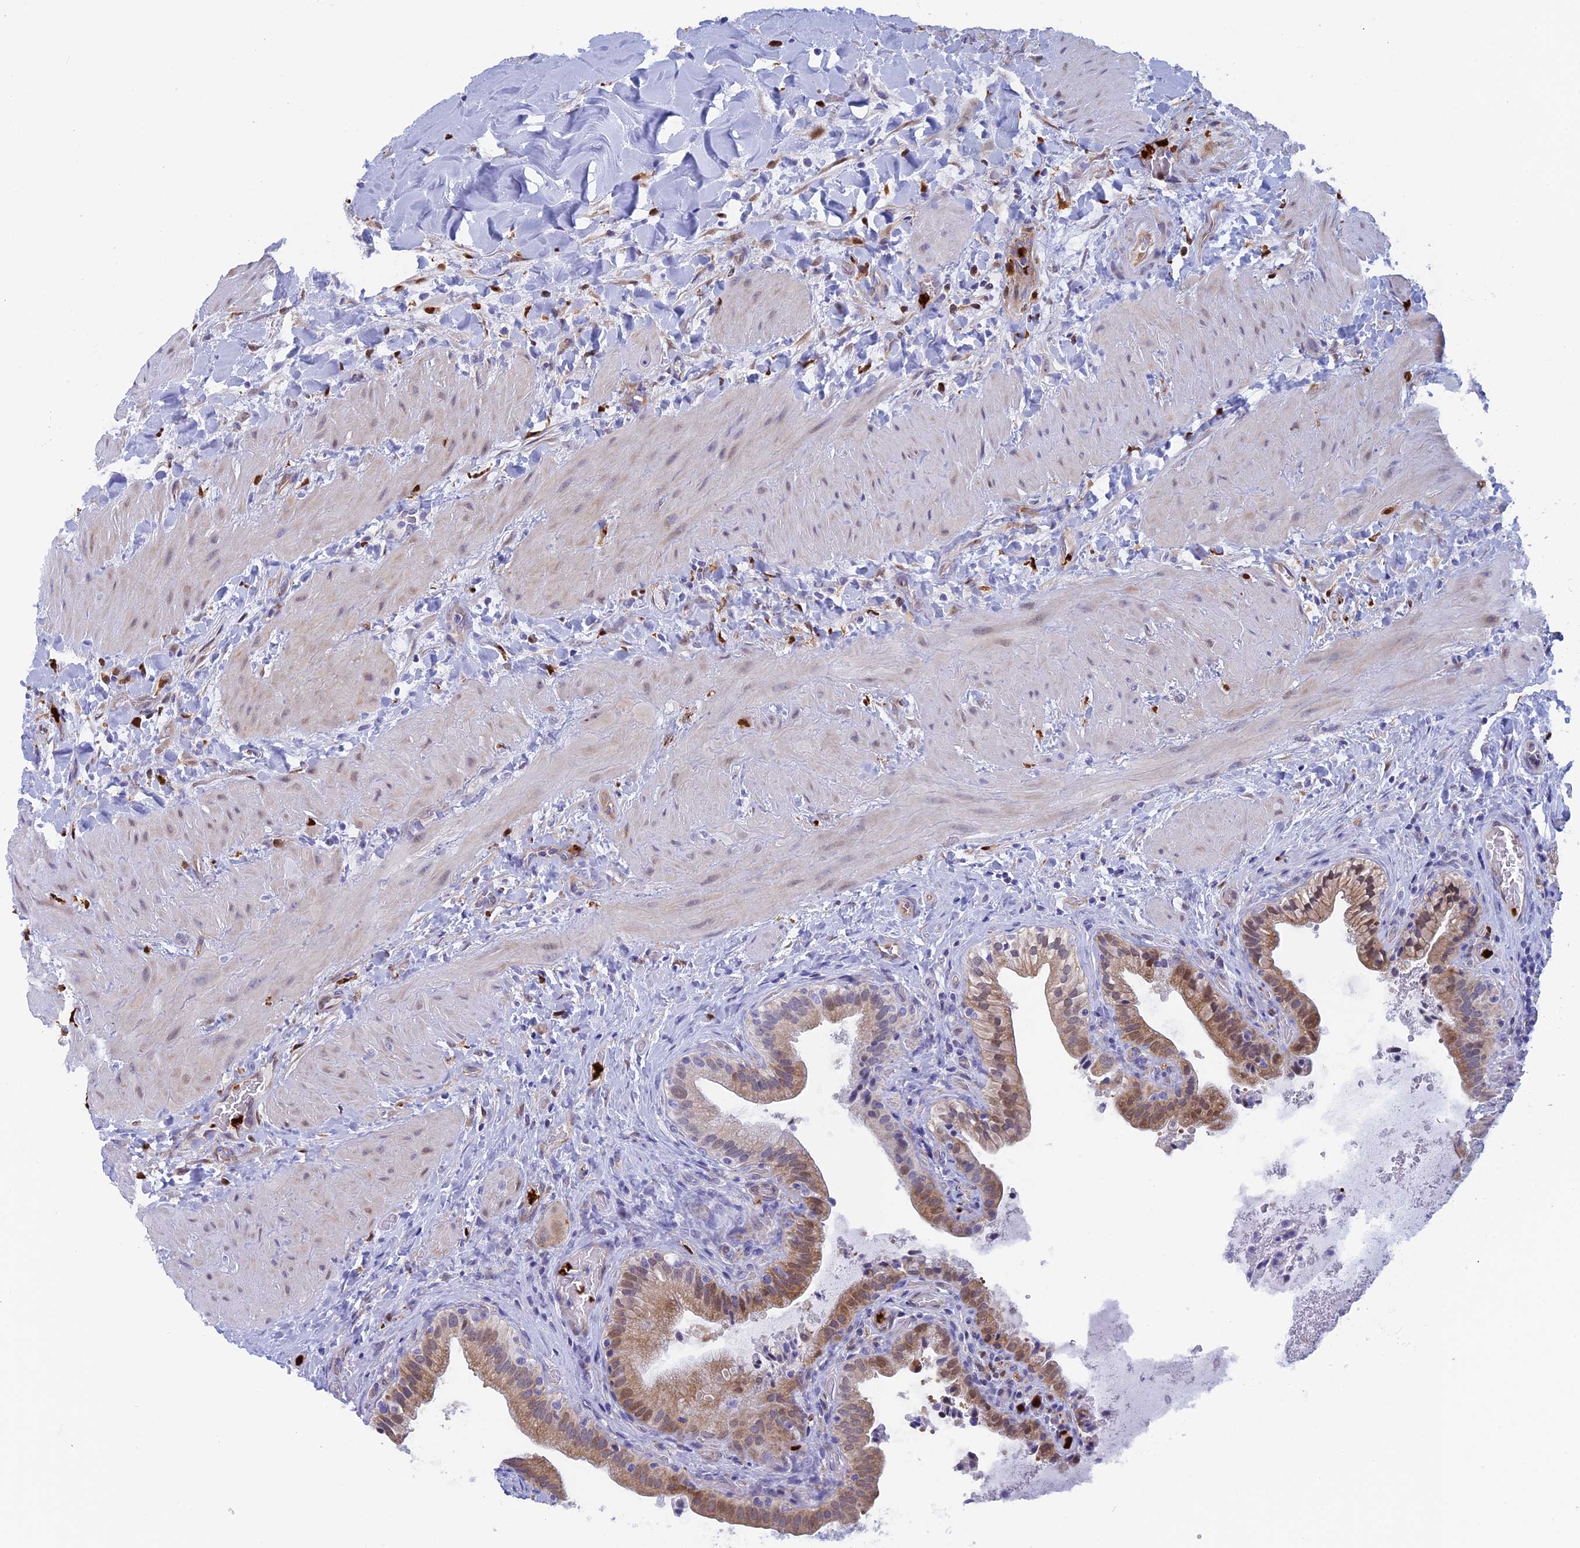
{"staining": {"intensity": "moderate", "quantity": ">75%", "location": "cytoplasmic/membranous,nuclear"}, "tissue": "gallbladder", "cell_type": "Glandular cells", "image_type": "normal", "snomed": [{"axis": "morphology", "description": "Normal tissue, NOS"}, {"axis": "topography", "description": "Gallbladder"}], "caption": "Immunohistochemistry (IHC) staining of benign gallbladder, which demonstrates medium levels of moderate cytoplasmic/membranous,nuclear expression in approximately >75% of glandular cells indicating moderate cytoplasmic/membranous,nuclear protein positivity. The staining was performed using DAB (brown) for protein detection and nuclei were counterstained in hematoxylin (blue).", "gene": "SLC26A1", "patient": {"sex": "male", "age": 24}}